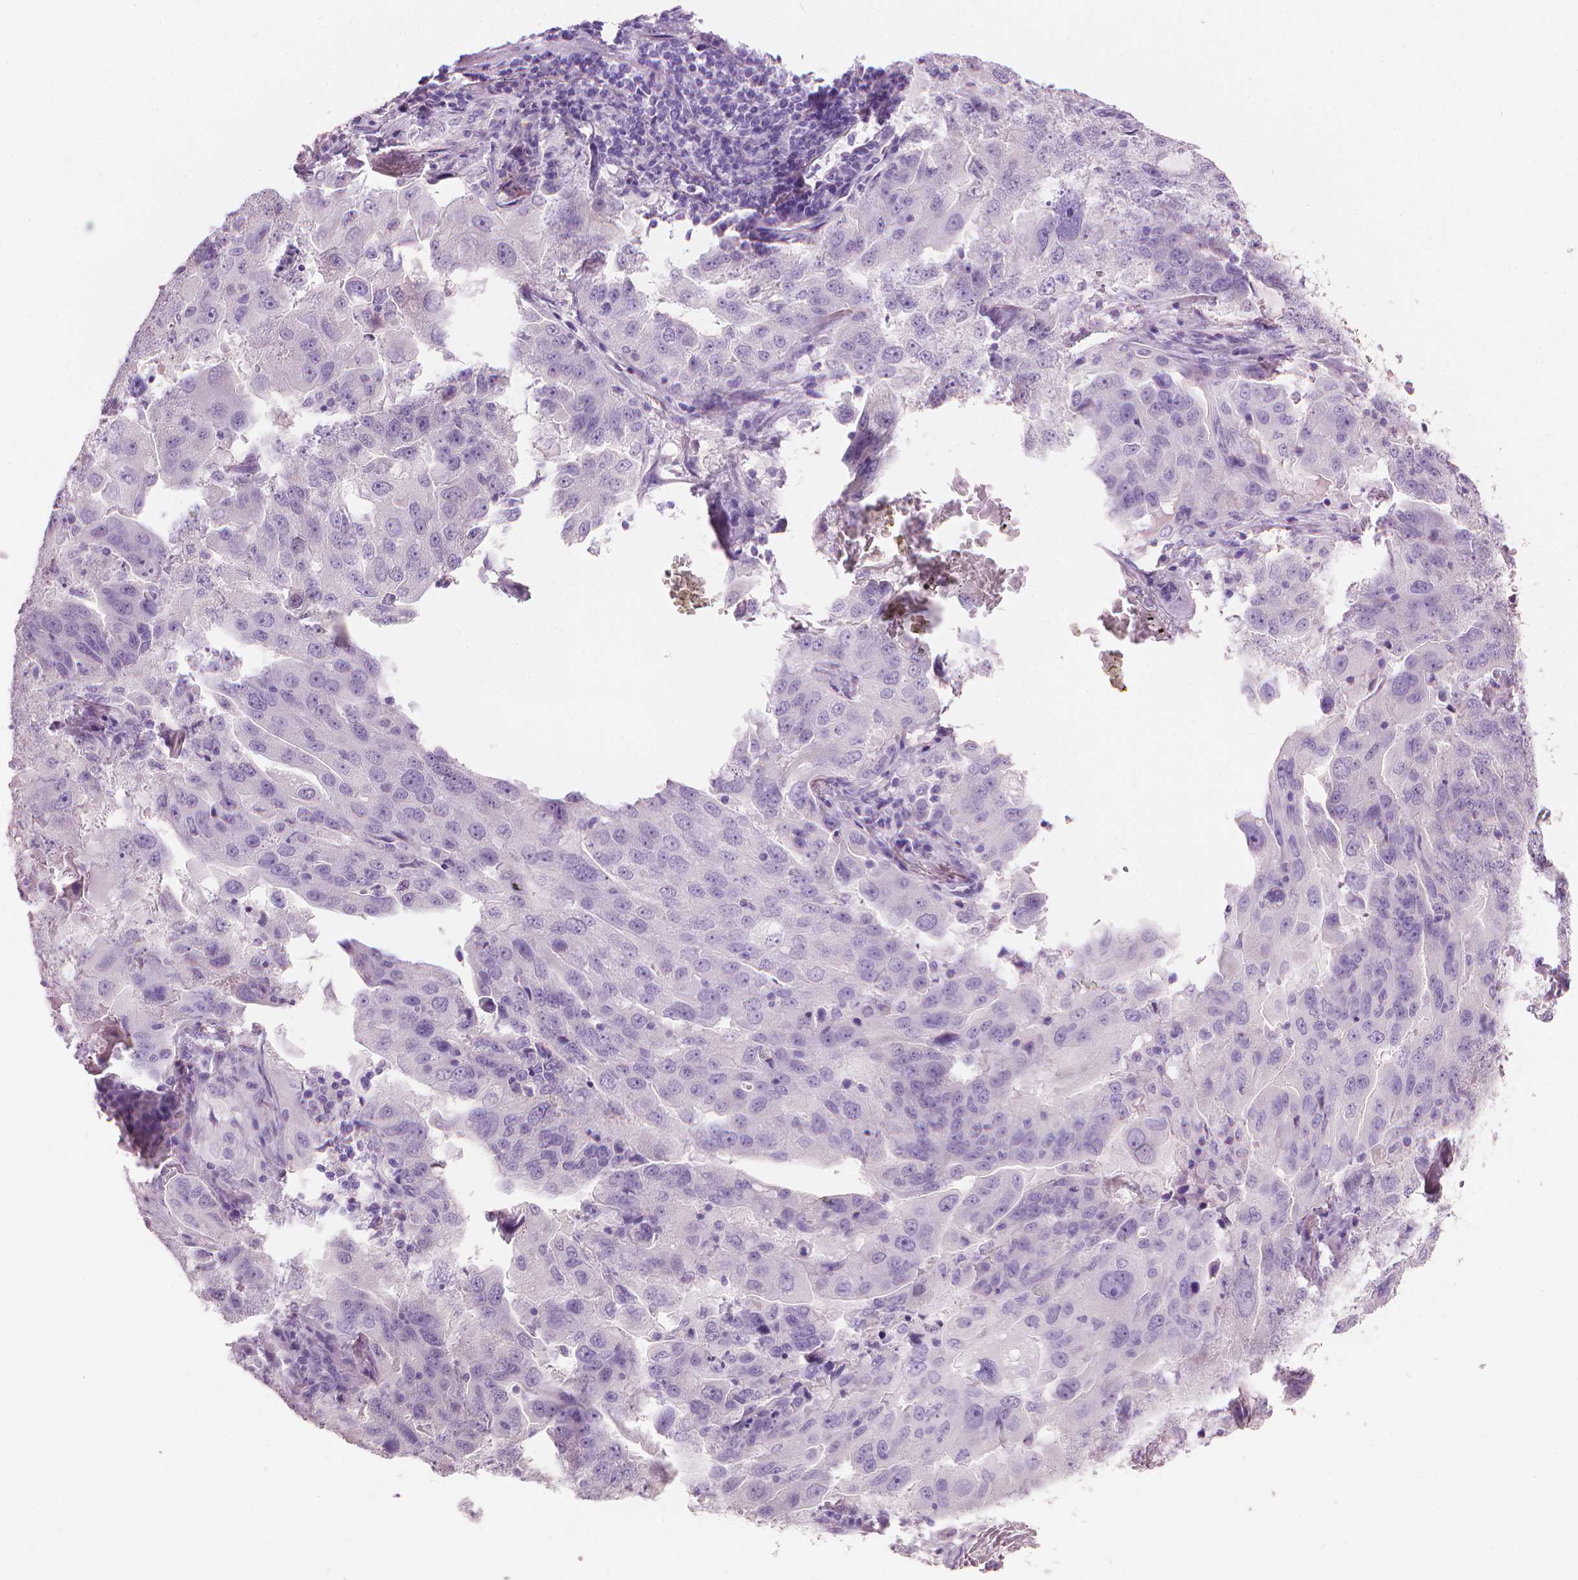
{"staining": {"intensity": "negative", "quantity": "none", "location": "none"}, "tissue": "lung cancer", "cell_type": "Tumor cells", "image_type": "cancer", "snomed": [{"axis": "morphology", "description": "Adenocarcinoma, NOS"}, {"axis": "topography", "description": "Lung"}], "caption": "Immunohistochemistry image of lung cancer stained for a protein (brown), which exhibits no positivity in tumor cells.", "gene": "MLANA", "patient": {"sex": "female", "age": 61}}